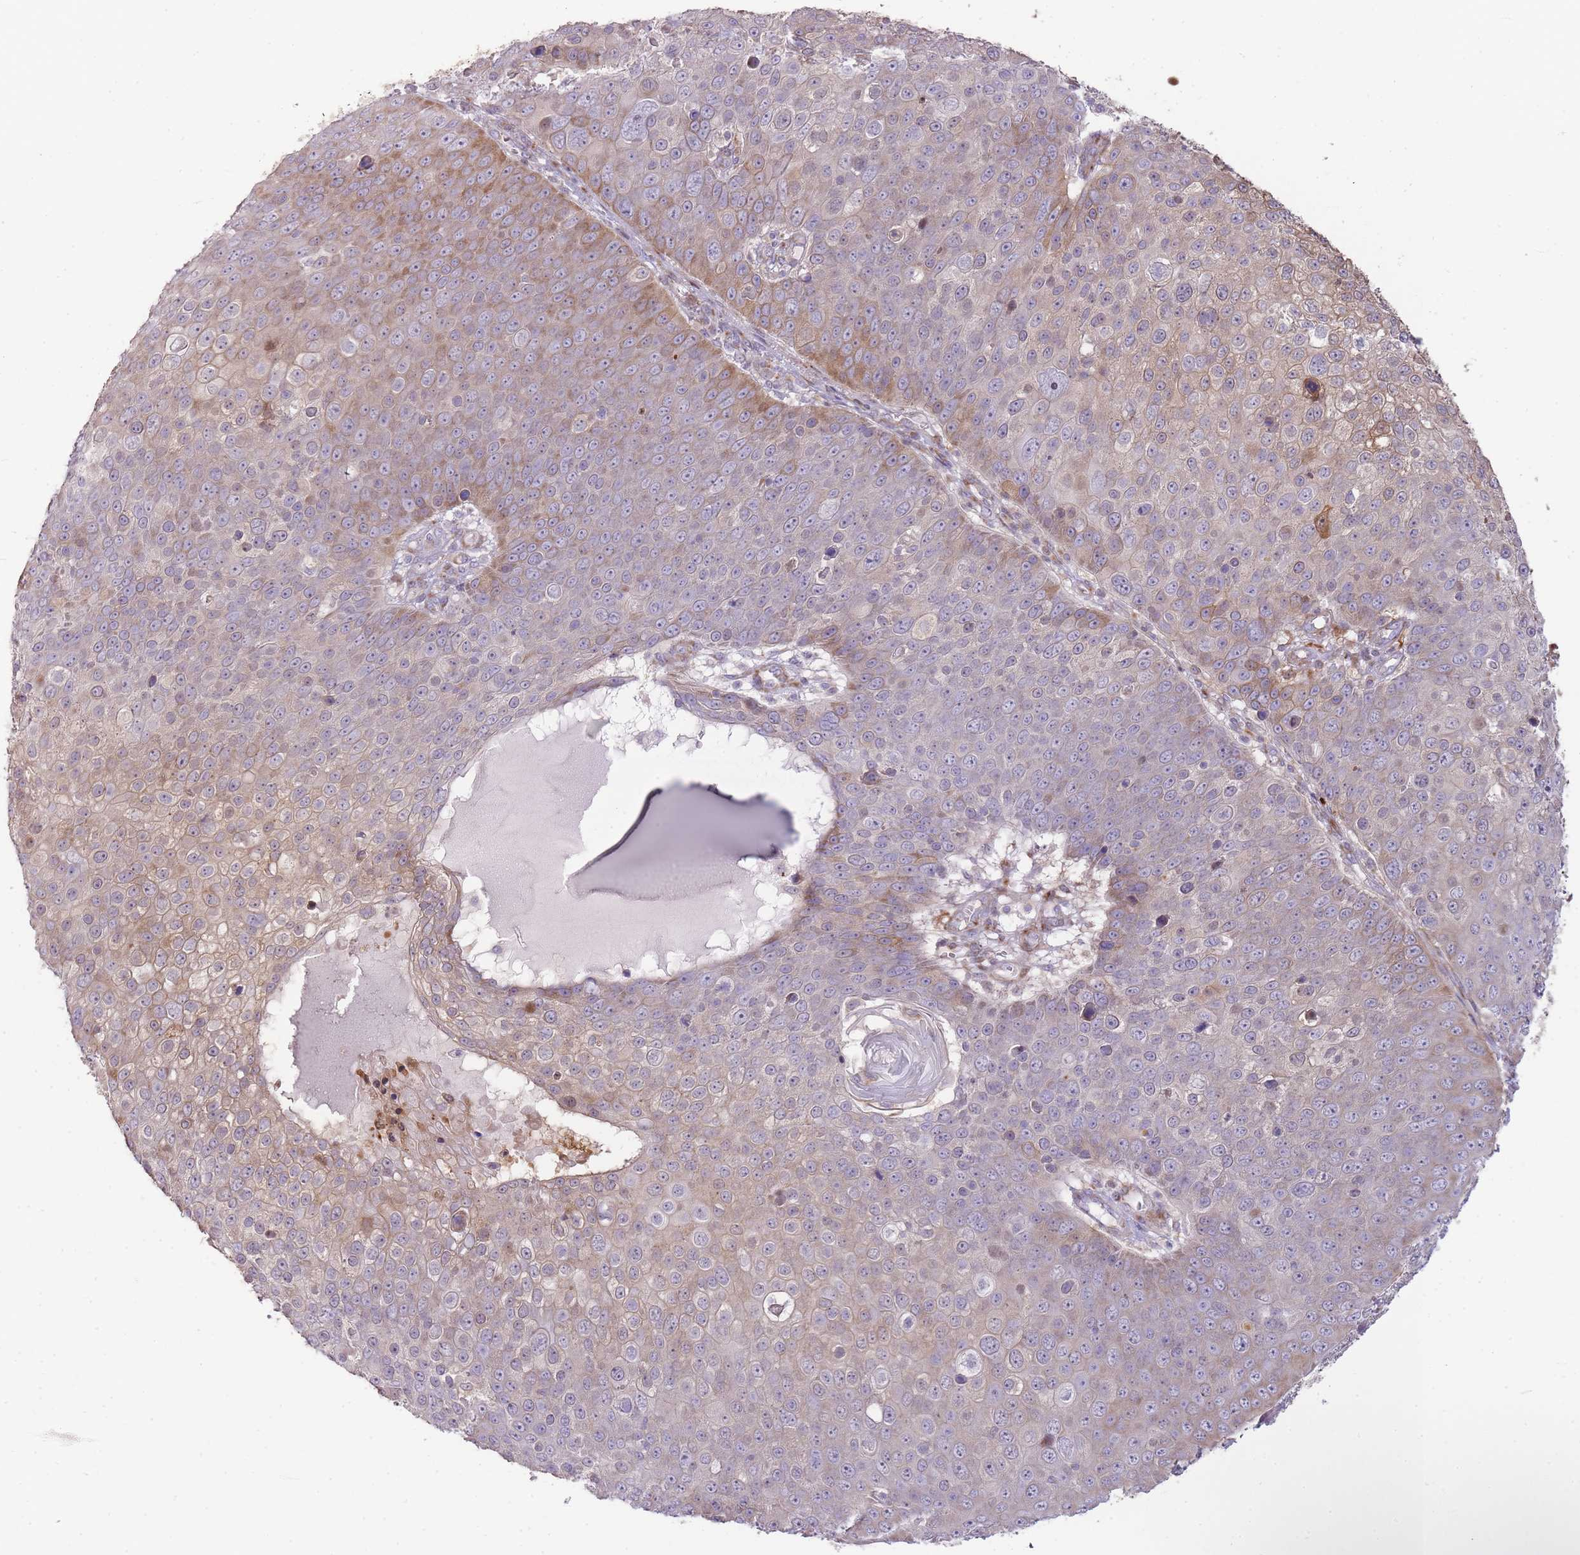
{"staining": {"intensity": "moderate", "quantity": "25%-75%", "location": "cytoplasmic/membranous"}, "tissue": "skin cancer", "cell_type": "Tumor cells", "image_type": "cancer", "snomed": [{"axis": "morphology", "description": "Squamous cell carcinoma, NOS"}, {"axis": "topography", "description": "Skin"}], "caption": "A brown stain labels moderate cytoplasmic/membranous expression of a protein in human skin squamous cell carcinoma tumor cells.", "gene": "PPP3R2", "patient": {"sex": "male", "age": 71}}